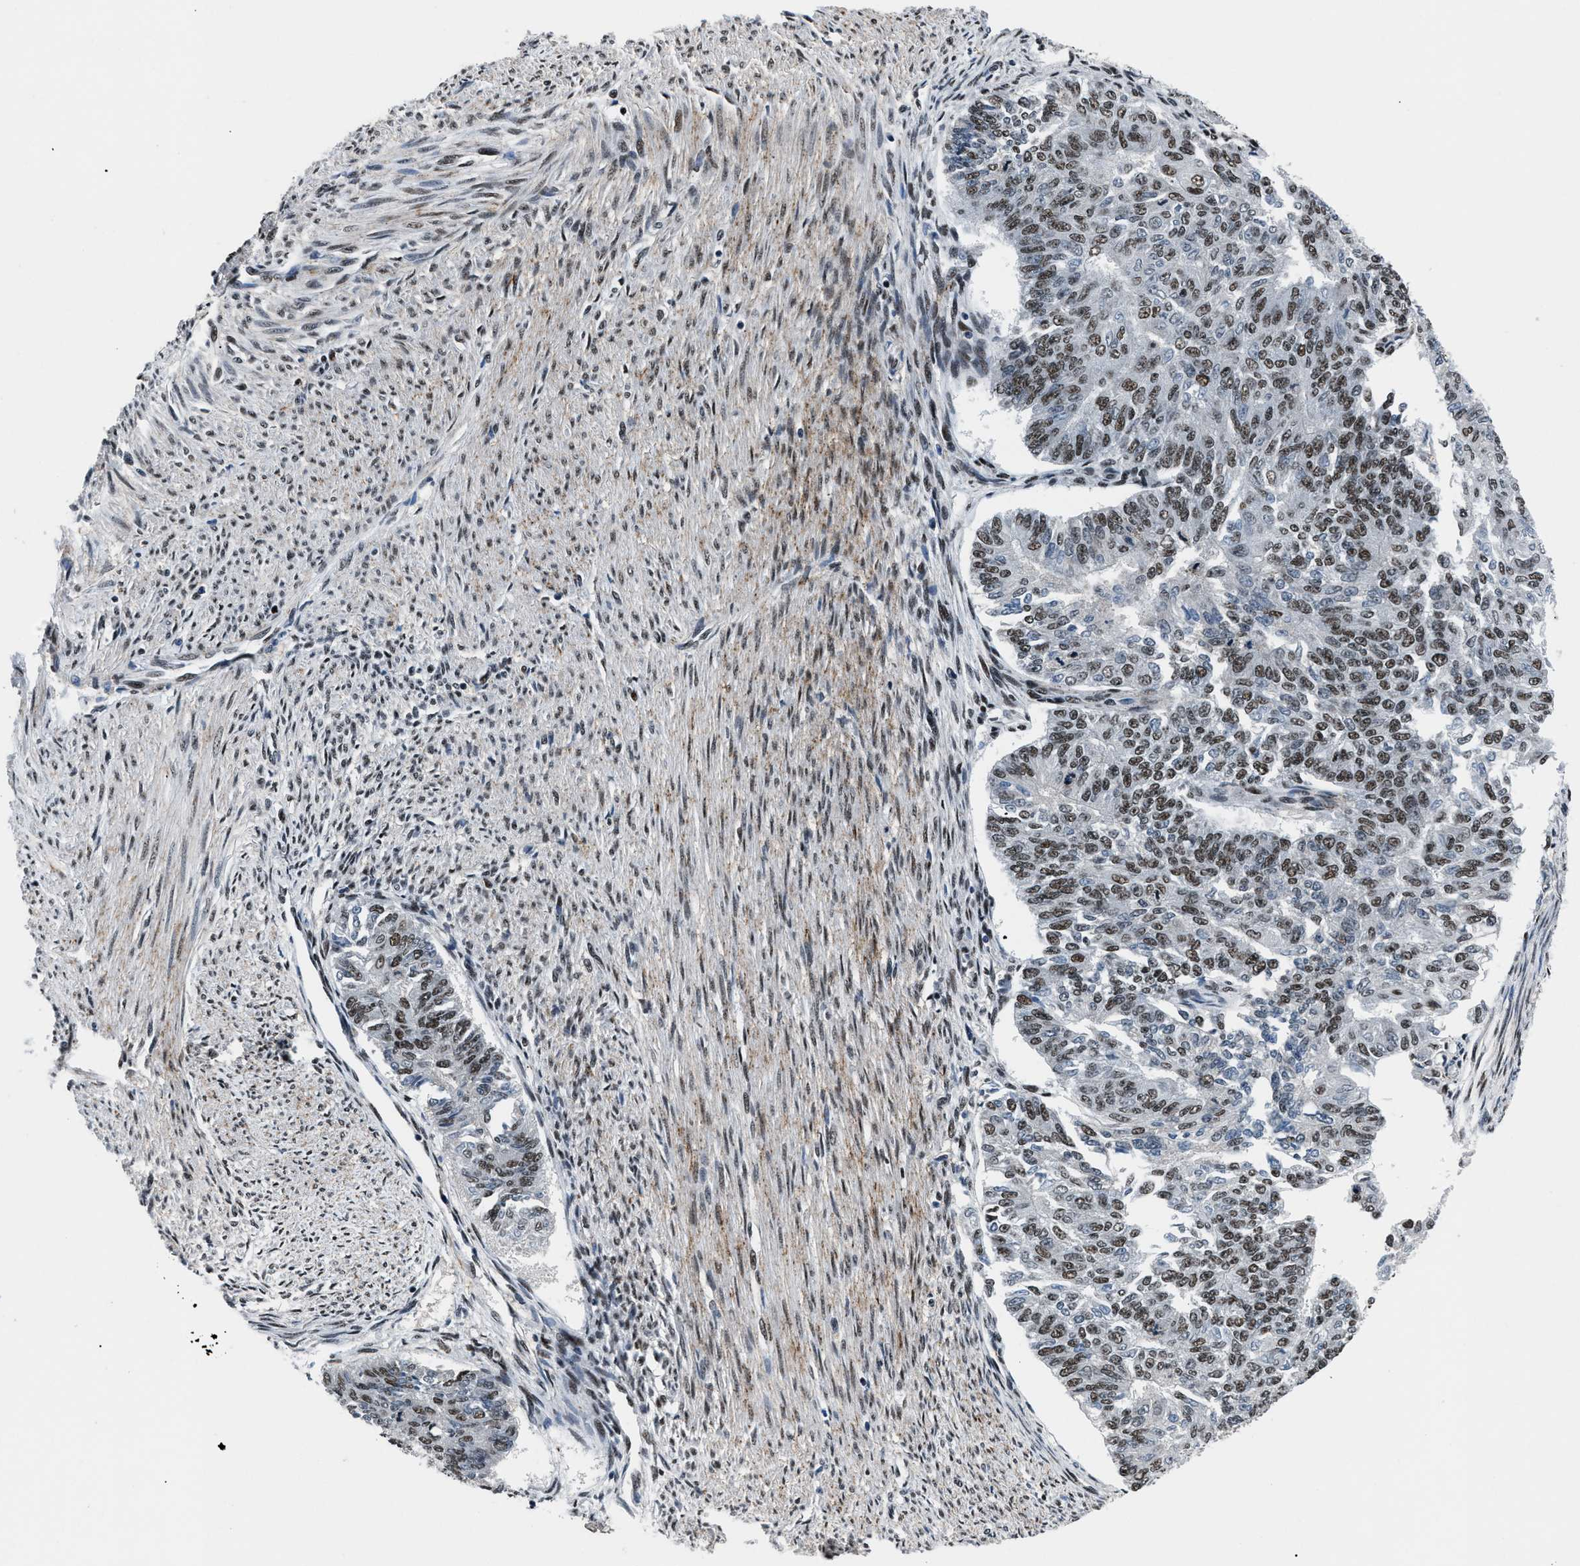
{"staining": {"intensity": "strong", "quantity": "25%-75%", "location": "nuclear"}, "tissue": "endometrial cancer", "cell_type": "Tumor cells", "image_type": "cancer", "snomed": [{"axis": "morphology", "description": "Adenocarcinoma, NOS"}, {"axis": "topography", "description": "Endometrium"}], "caption": "An IHC histopathology image of tumor tissue is shown. Protein staining in brown labels strong nuclear positivity in endometrial adenocarcinoma within tumor cells.", "gene": "SMARCB1", "patient": {"sex": "female", "age": 32}}